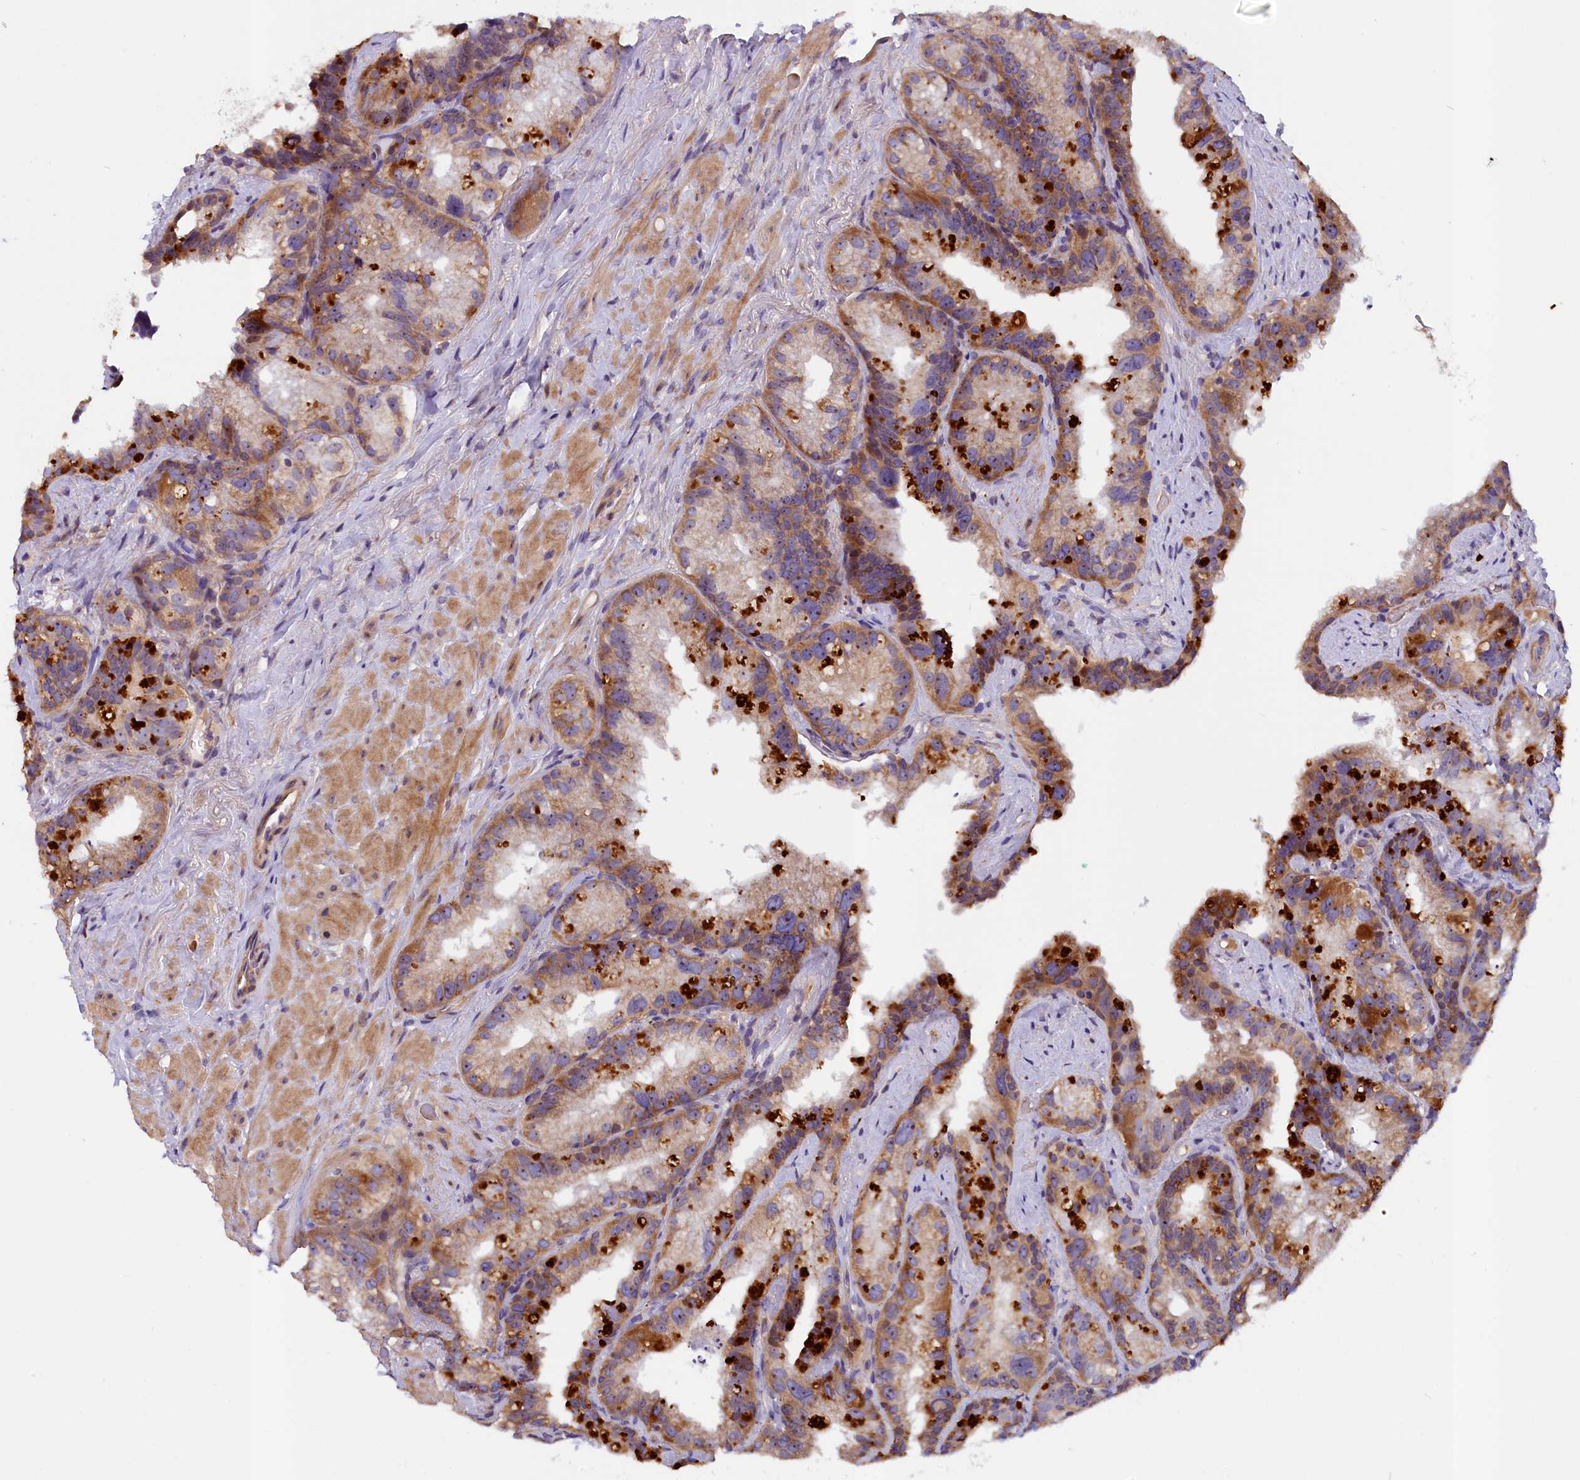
{"staining": {"intensity": "moderate", "quantity": ">75%", "location": "cytoplasmic/membranous"}, "tissue": "prostate cancer", "cell_type": "Tumor cells", "image_type": "cancer", "snomed": [{"axis": "morphology", "description": "Normal tissue, NOS"}, {"axis": "morphology", "description": "Adenocarcinoma, Low grade"}, {"axis": "topography", "description": "Prostate"}], "caption": "Prostate cancer (low-grade adenocarcinoma) stained with a protein marker reveals moderate staining in tumor cells.", "gene": "FRY", "patient": {"sex": "male", "age": 72}}